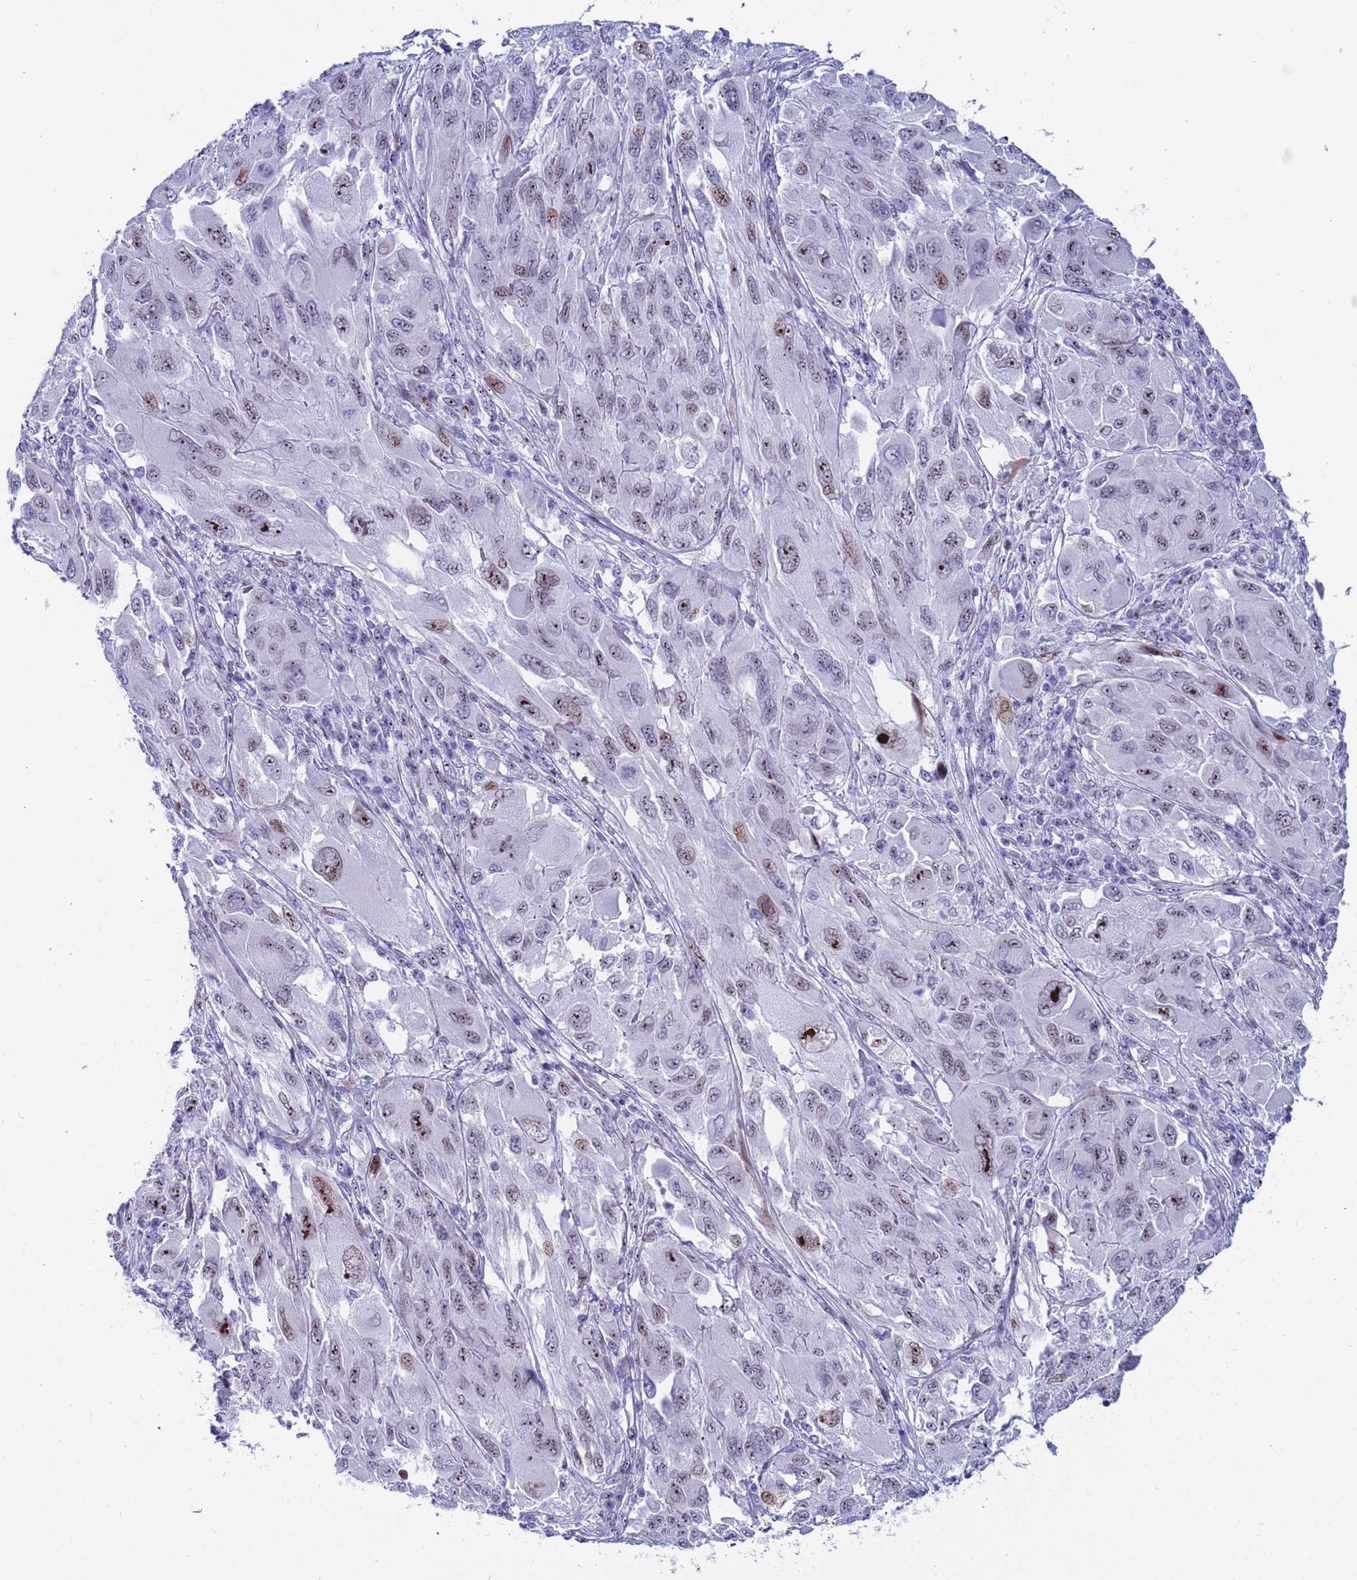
{"staining": {"intensity": "moderate", "quantity": "<25%", "location": "nuclear"}, "tissue": "melanoma", "cell_type": "Tumor cells", "image_type": "cancer", "snomed": [{"axis": "morphology", "description": "Malignant melanoma, NOS"}, {"axis": "topography", "description": "Skin"}], "caption": "A brown stain shows moderate nuclear expression of a protein in malignant melanoma tumor cells.", "gene": "POP5", "patient": {"sex": "female", "age": 91}}